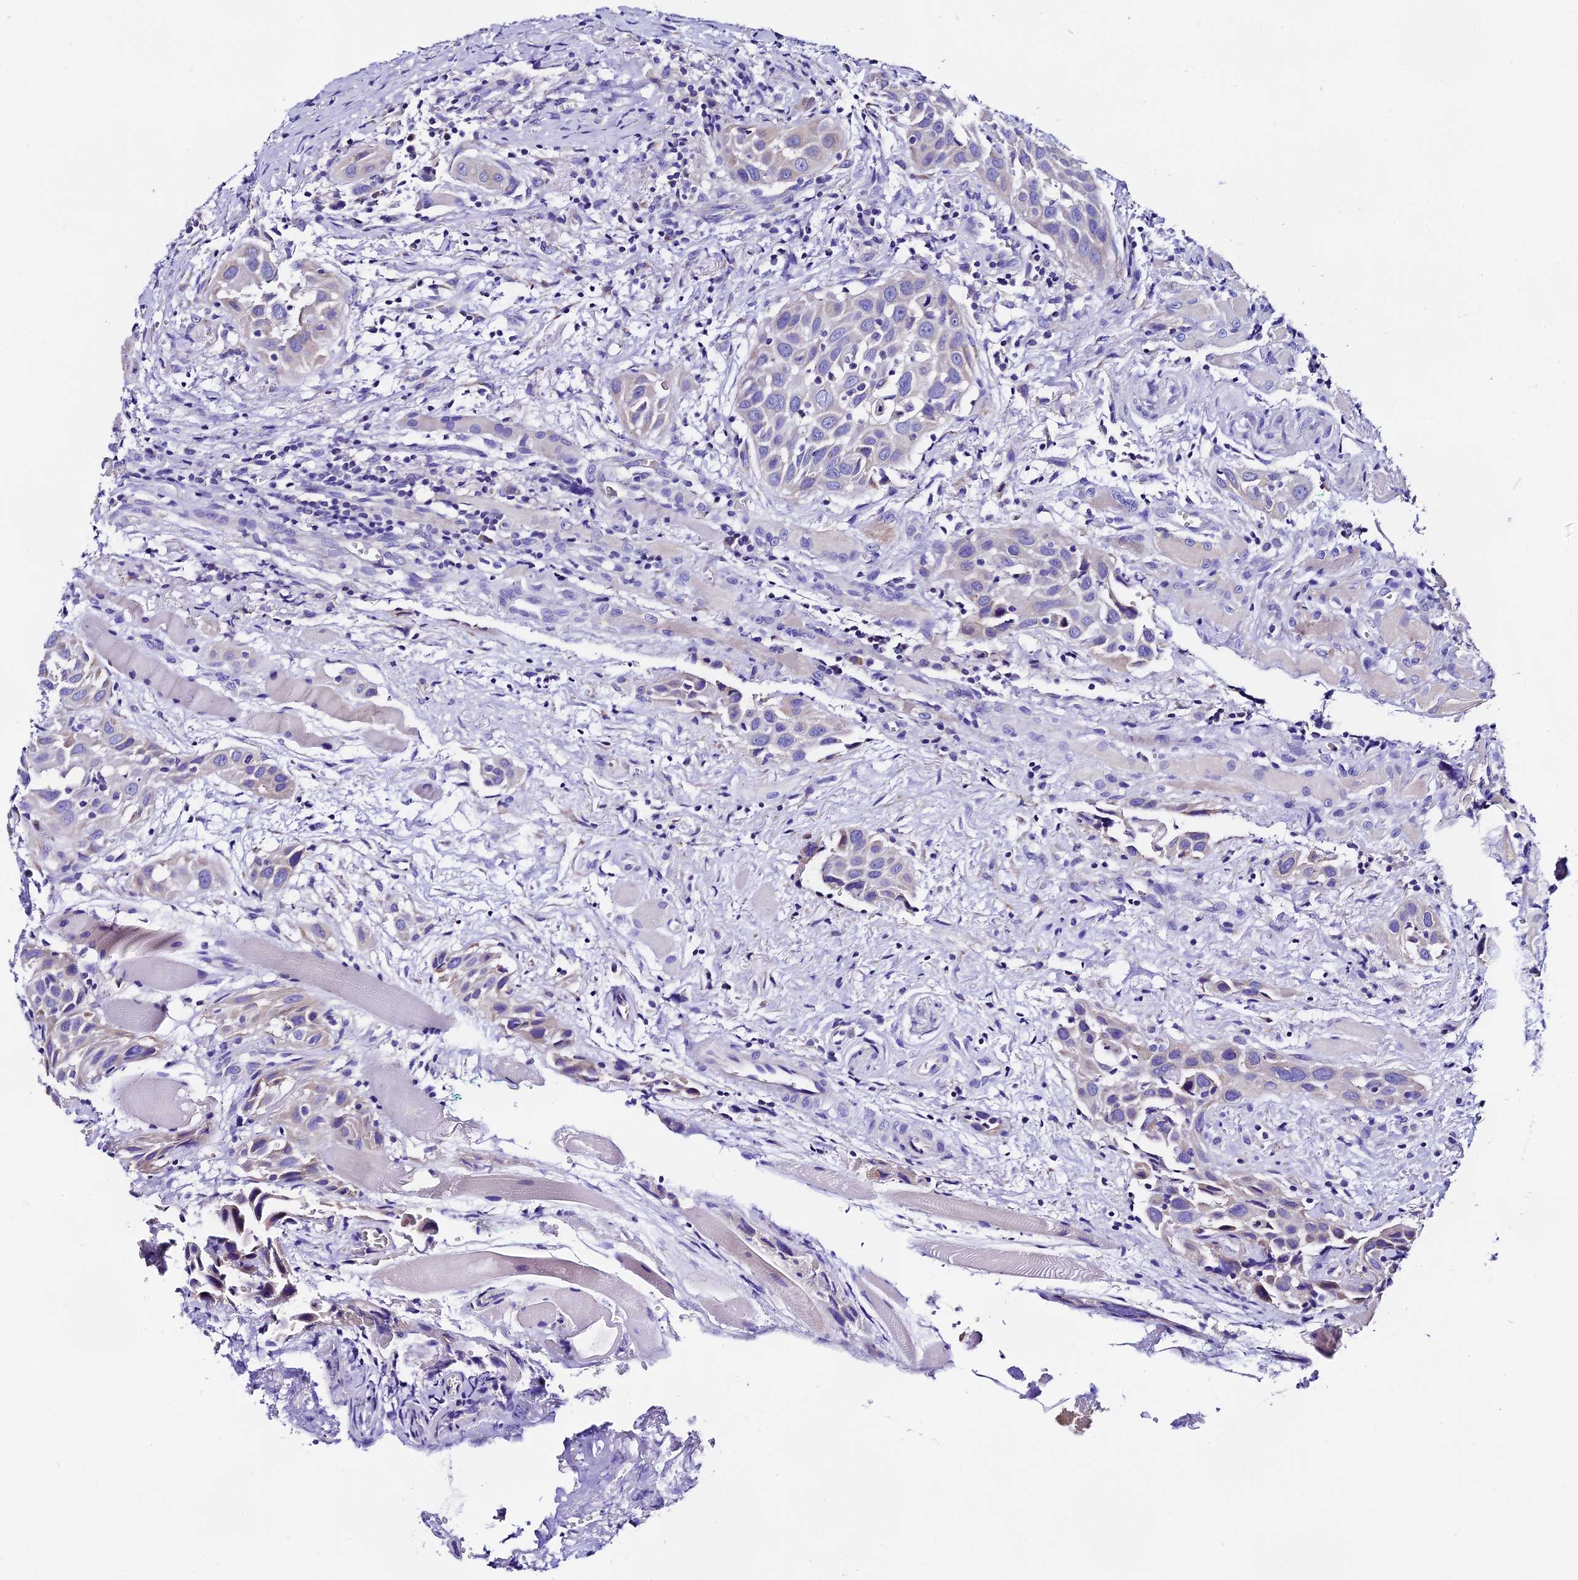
{"staining": {"intensity": "weak", "quantity": "<25%", "location": "cytoplasmic/membranous"}, "tissue": "head and neck cancer", "cell_type": "Tumor cells", "image_type": "cancer", "snomed": [{"axis": "morphology", "description": "Squamous cell carcinoma, NOS"}, {"axis": "topography", "description": "Oral tissue"}, {"axis": "topography", "description": "Head-Neck"}], "caption": "Tumor cells show no significant protein expression in head and neck cancer (squamous cell carcinoma).", "gene": "COMTD1", "patient": {"sex": "female", "age": 50}}